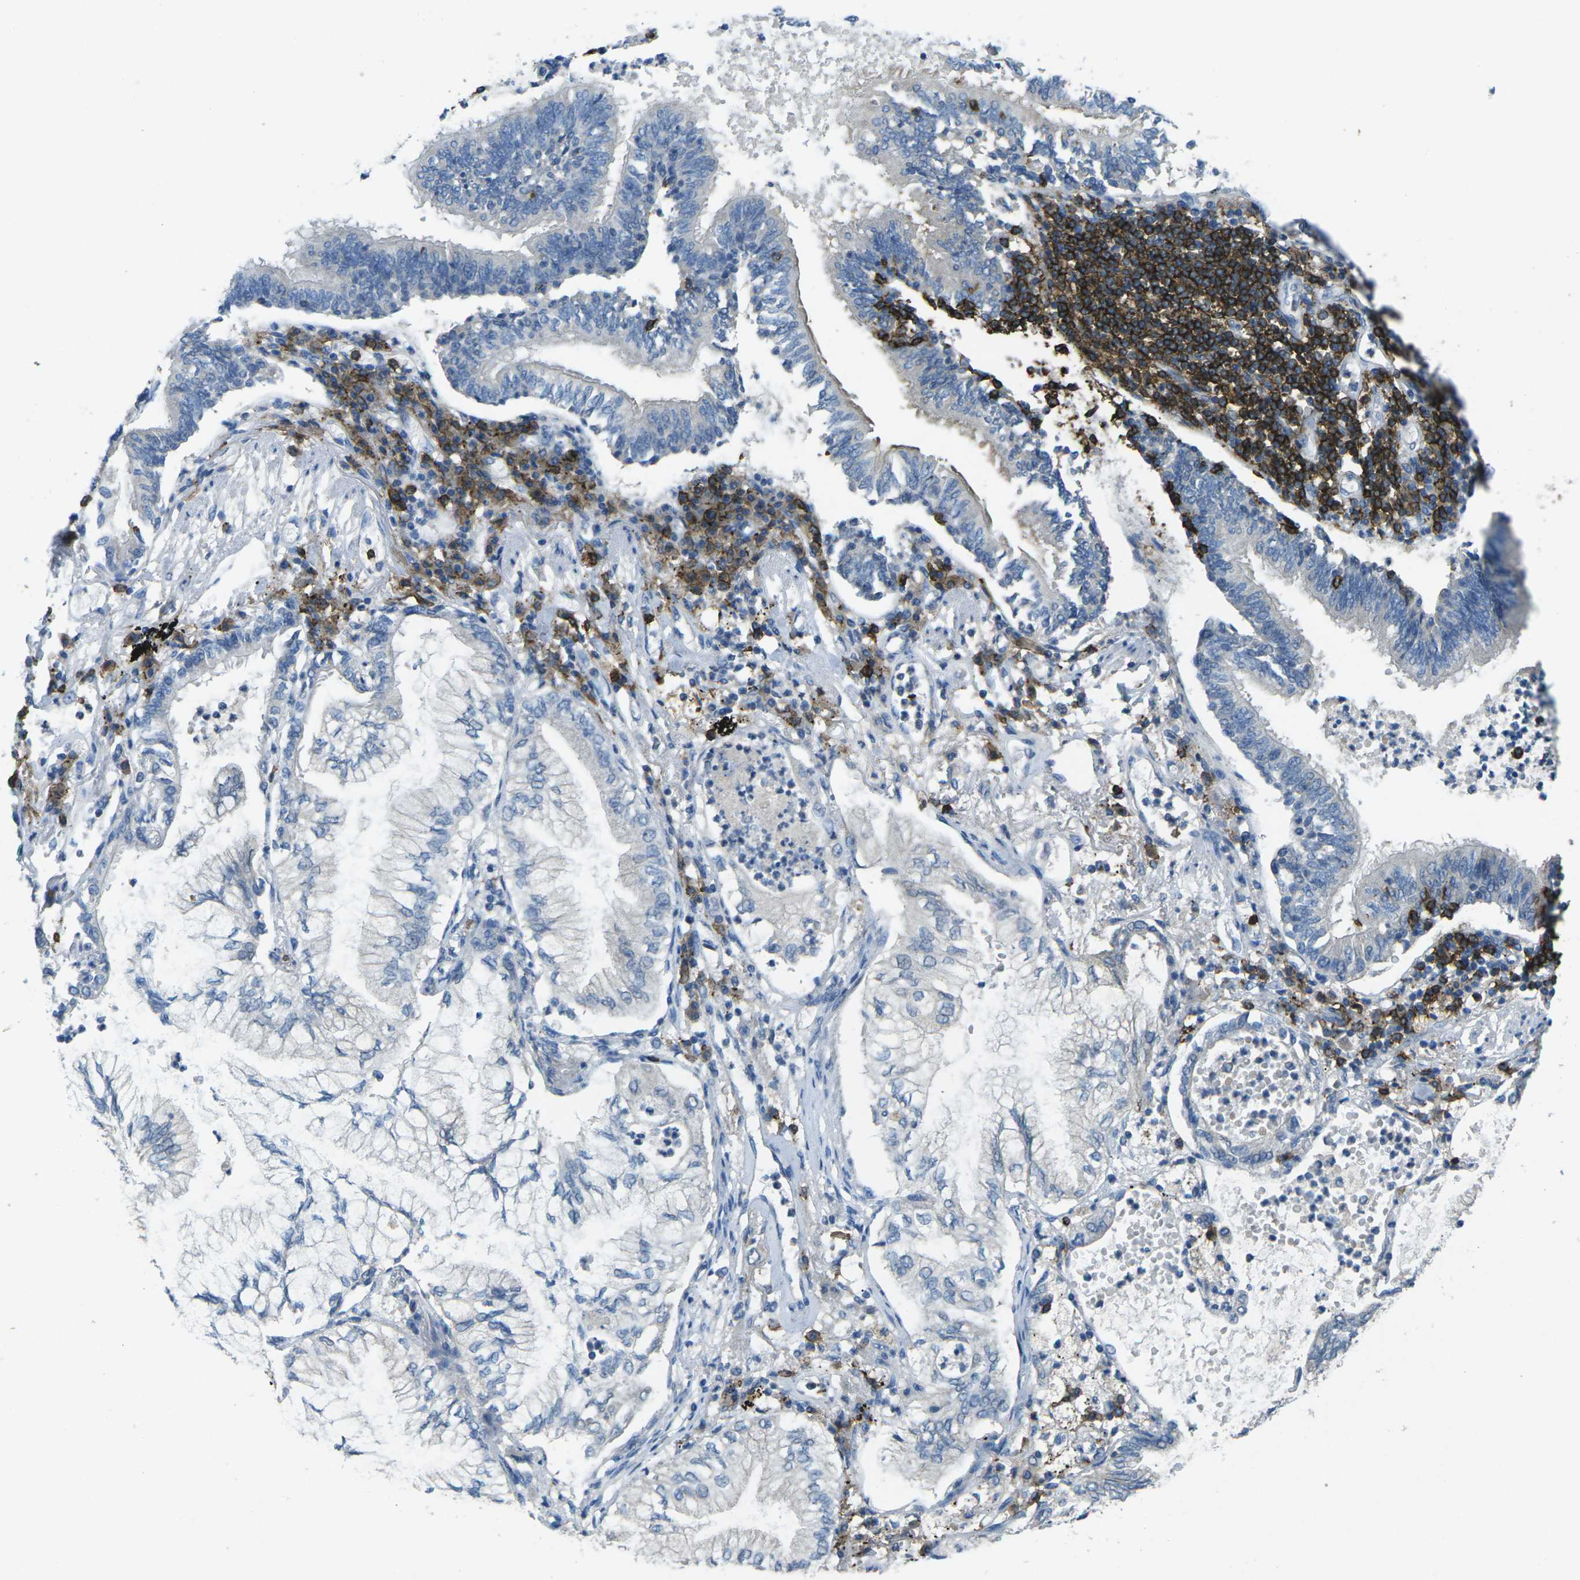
{"staining": {"intensity": "negative", "quantity": "none", "location": "none"}, "tissue": "lung cancer", "cell_type": "Tumor cells", "image_type": "cancer", "snomed": [{"axis": "morphology", "description": "Normal tissue, NOS"}, {"axis": "morphology", "description": "Adenocarcinoma, NOS"}, {"axis": "topography", "description": "Bronchus"}, {"axis": "topography", "description": "Lung"}], "caption": "Immunohistochemical staining of human lung cancer displays no significant staining in tumor cells.", "gene": "CD19", "patient": {"sex": "female", "age": 70}}